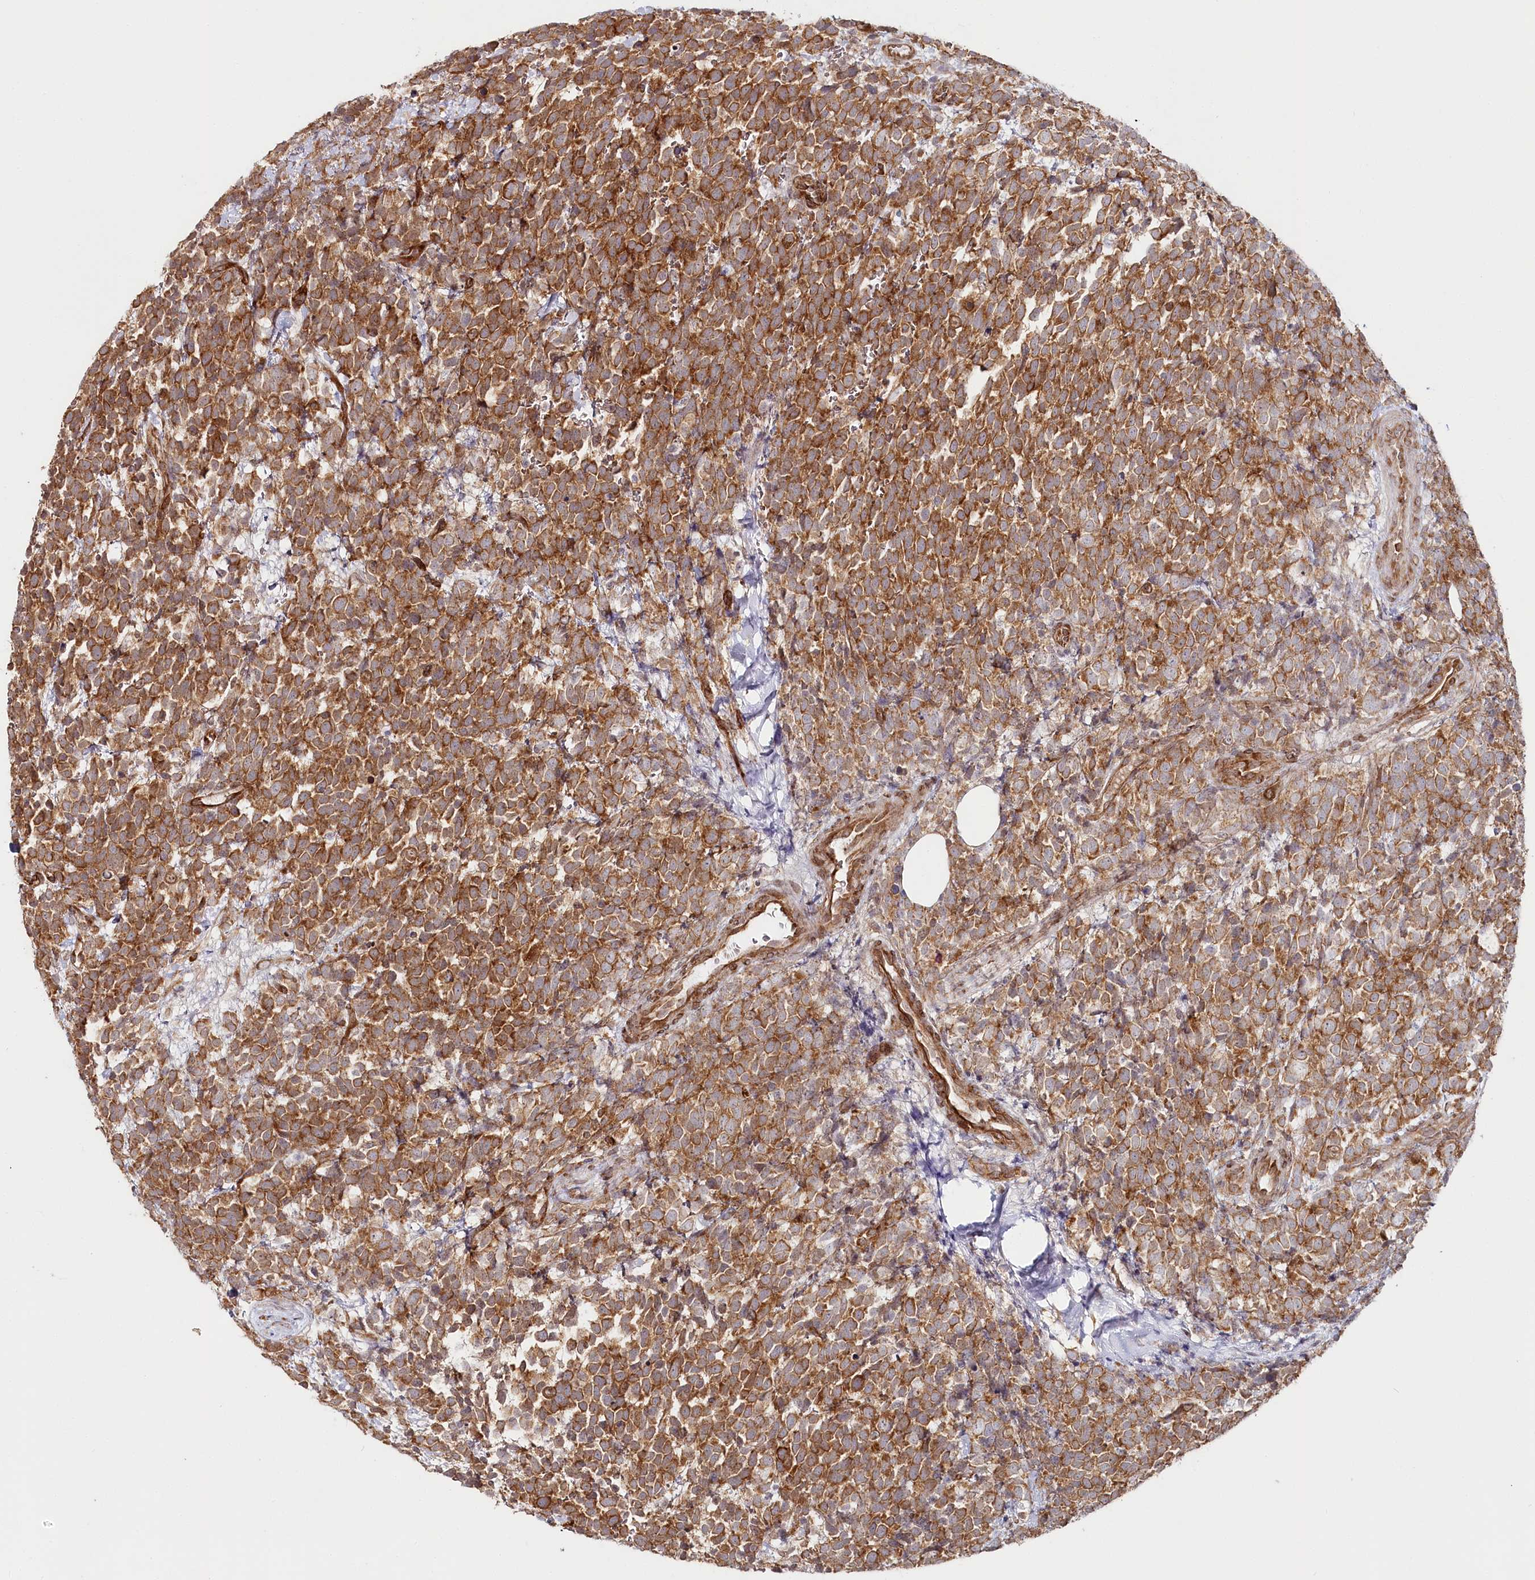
{"staining": {"intensity": "strong", "quantity": ">75%", "location": "cytoplasmic/membranous"}, "tissue": "urothelial cancer", "cell_type": "Tumor cells", "image_type": "cancer", "snomed": [{"axis": "morphology", "description": "Urothelial carcinoma, High grade"}, {"axis": "topography", "description": "Urinary bladder"}], "caption": "Tumor cells display high levels of strong cytoplasmic/membranous positivity in about >75% of cells in human high-grade urothelial carcinoma.", "gene": "OTUD4", "patient": {"sex": "female", "age": 82}}